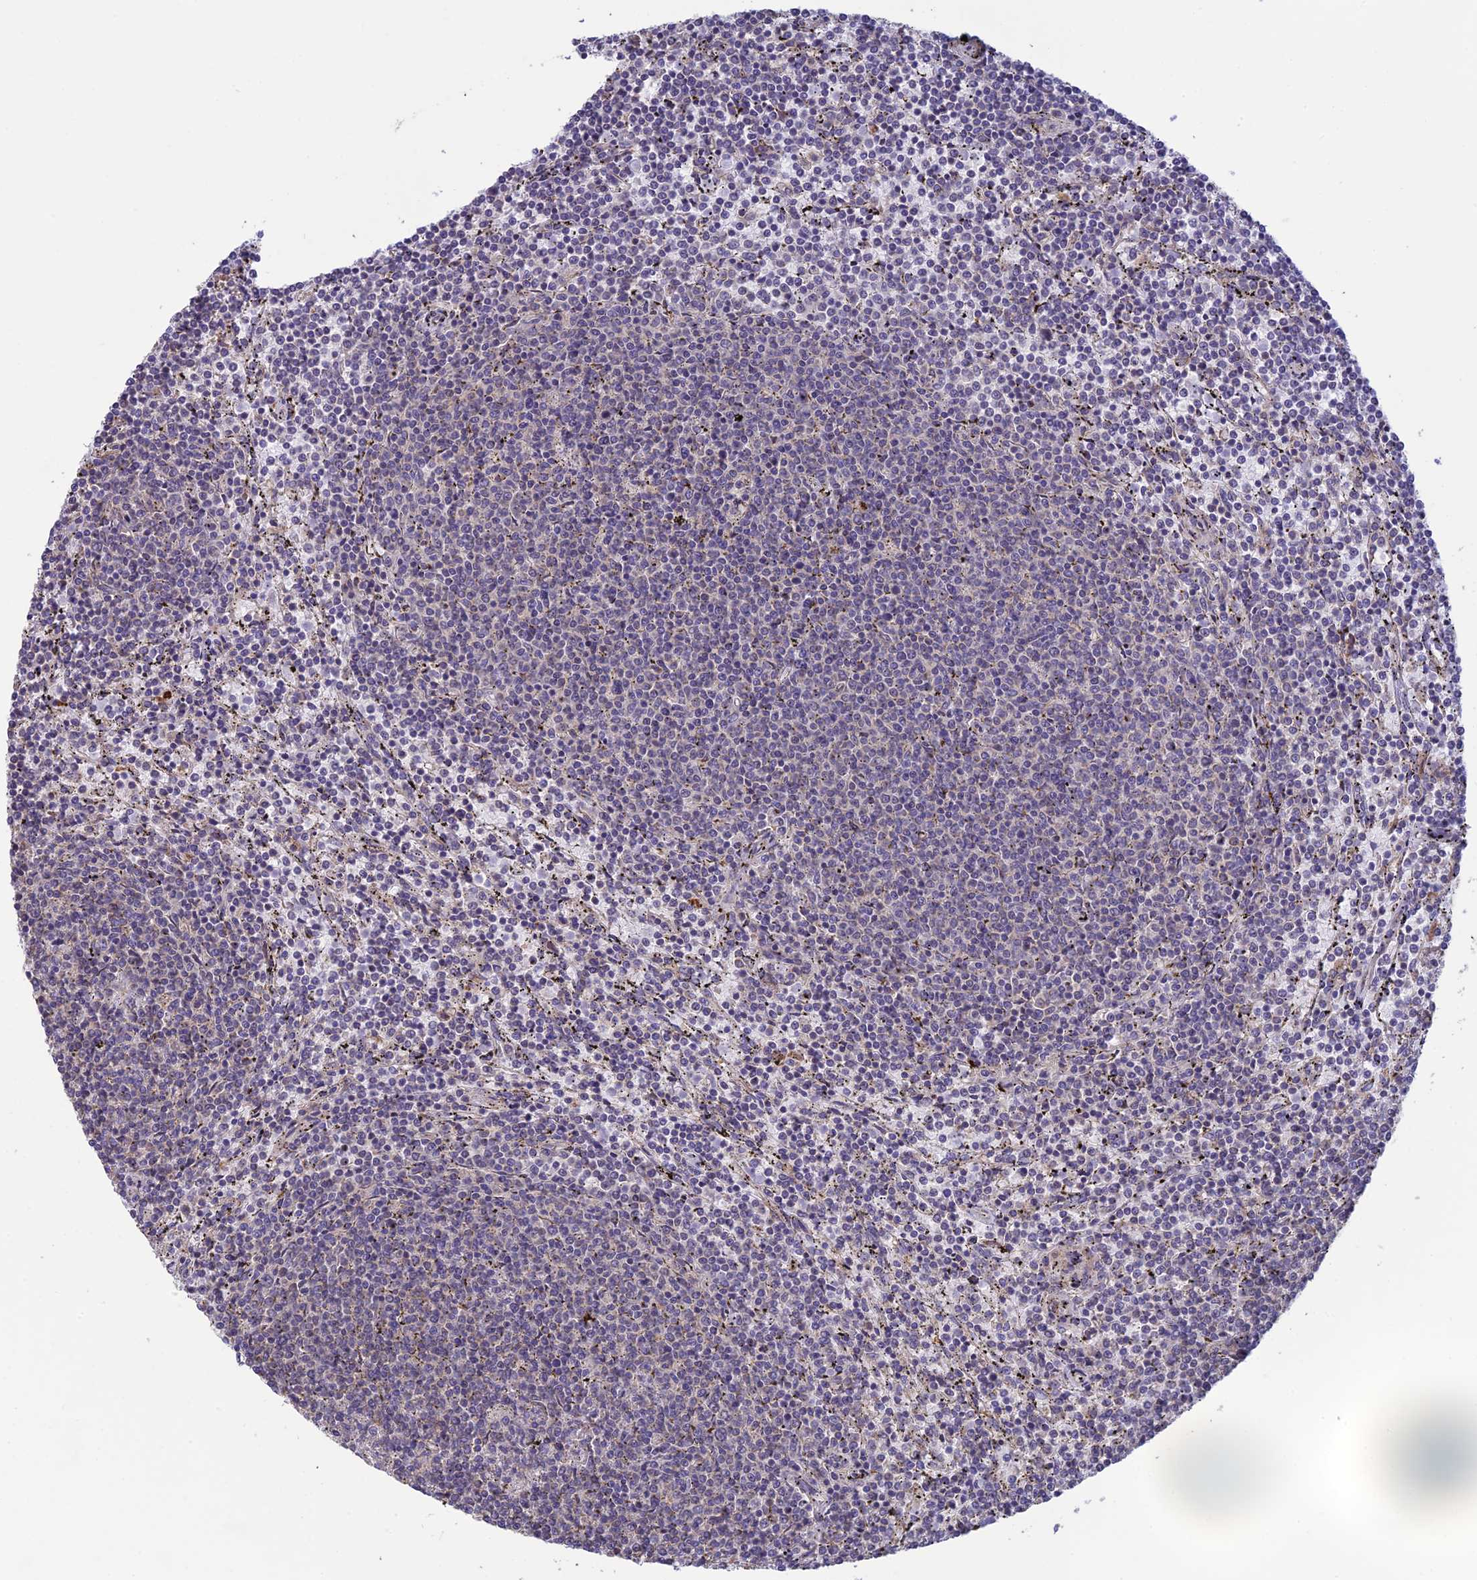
{"staining": {"intensity": "negative", "quantity": "none", "location": "none"}, "tissue": "lymphoma", "cell_type": "Tumor cells", "image_type": "cancer", "snomed": [{"axis": "morphology", "description": "Malignant lymphoma, non-Hodgkin's type, Low grade"}, {"axis": "topography", "description": "Spleen"}], "caption": "The micrograph shows no significant positivity in tumor cells of lymphoma.", "gene": "MRNIP", "patient": {"sex": "female", "age": 50}}